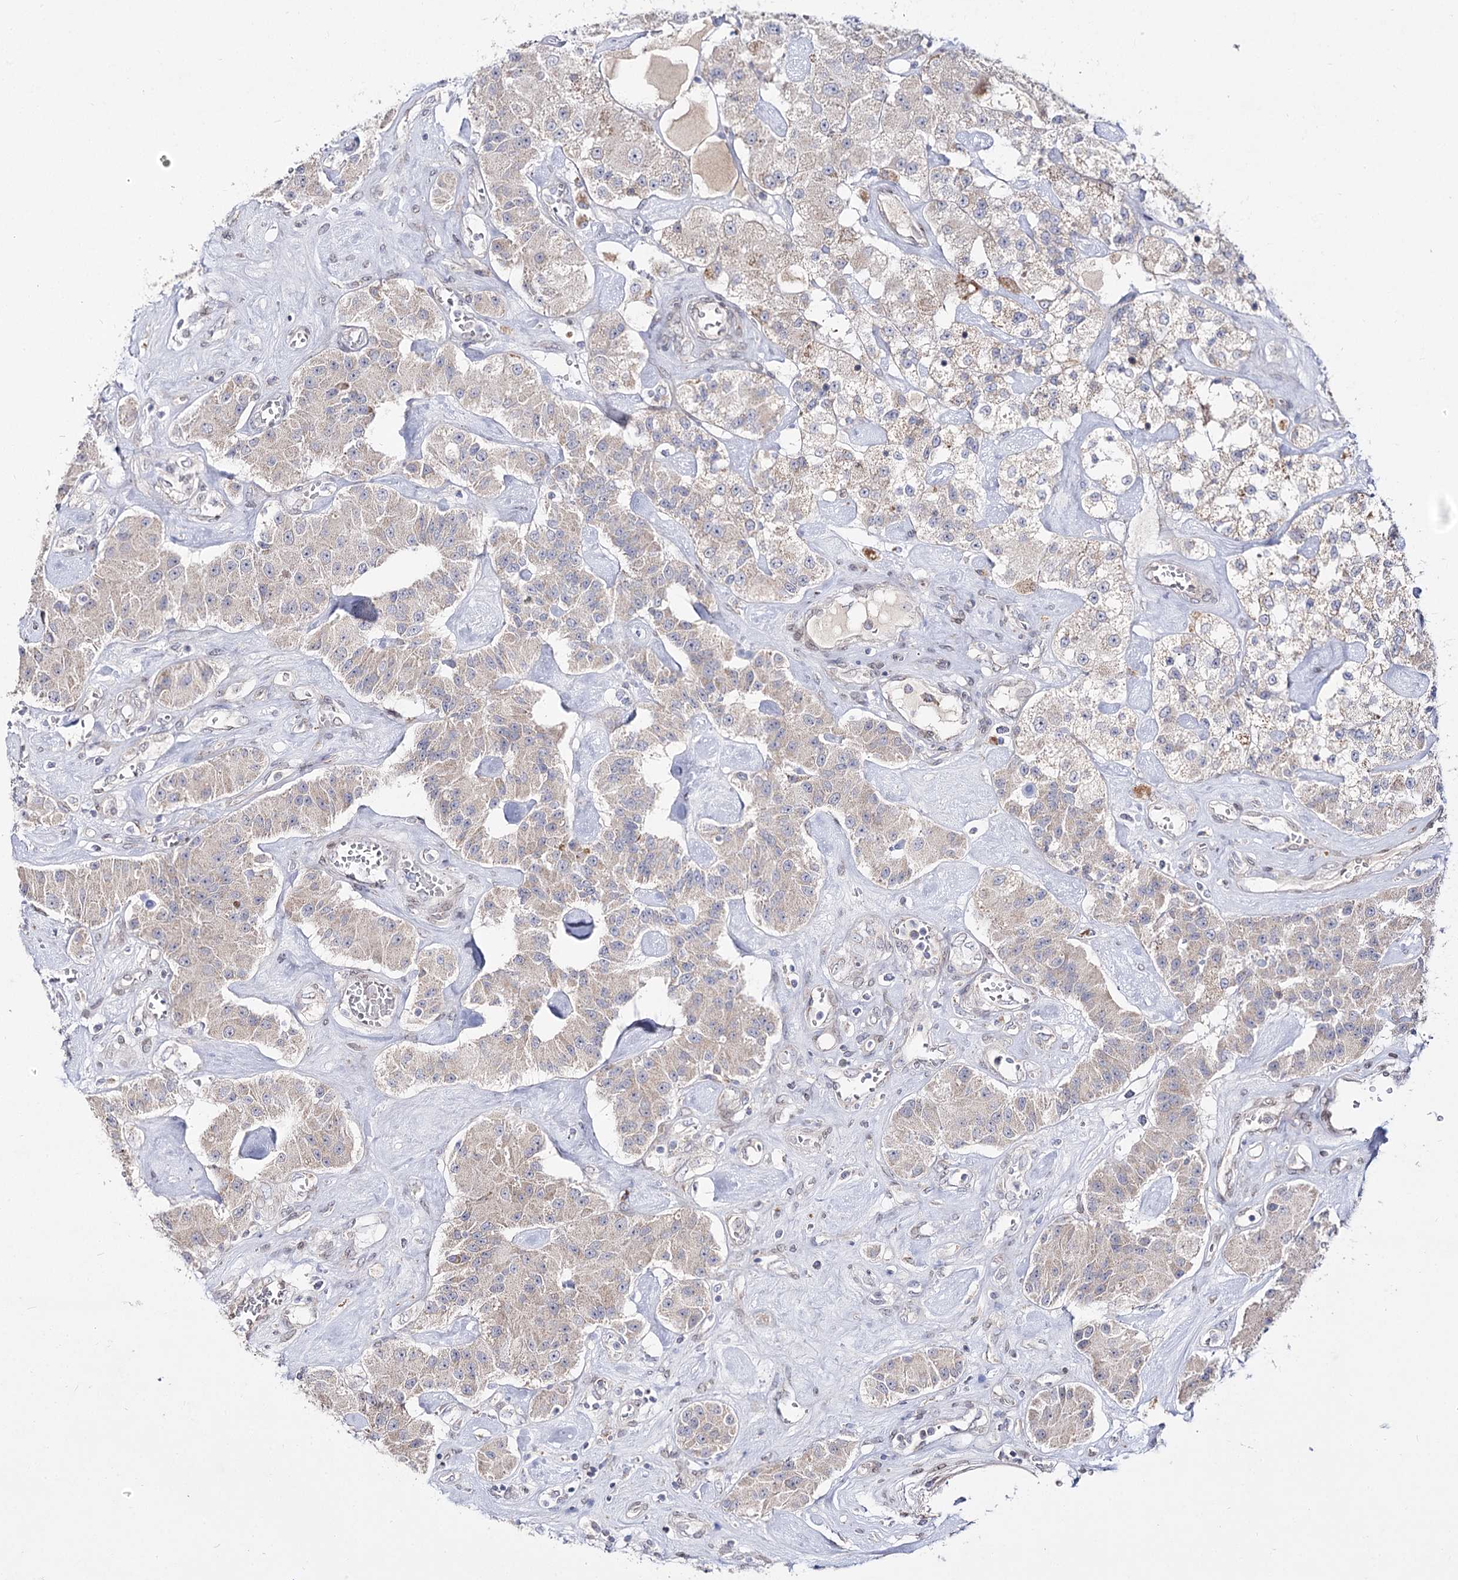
{"staining": {"intensity": "negative", "quantity": "none", "location": "none"}, "tissue": "carcinoid", "cell_type": "Tumor cells", "image_type": "cancer", "snomed": [{"axis": "morphology", "description": "Carcinoid, malignant, NOS"}, {"axis": "topography", "description": "Pancreas"}], "caption": "Histopathology image shows no protein positivity in tumor cells of carcinoid tissue.", "gene": "C11orf80", "patient": {"sex": "male", "age": 41}}